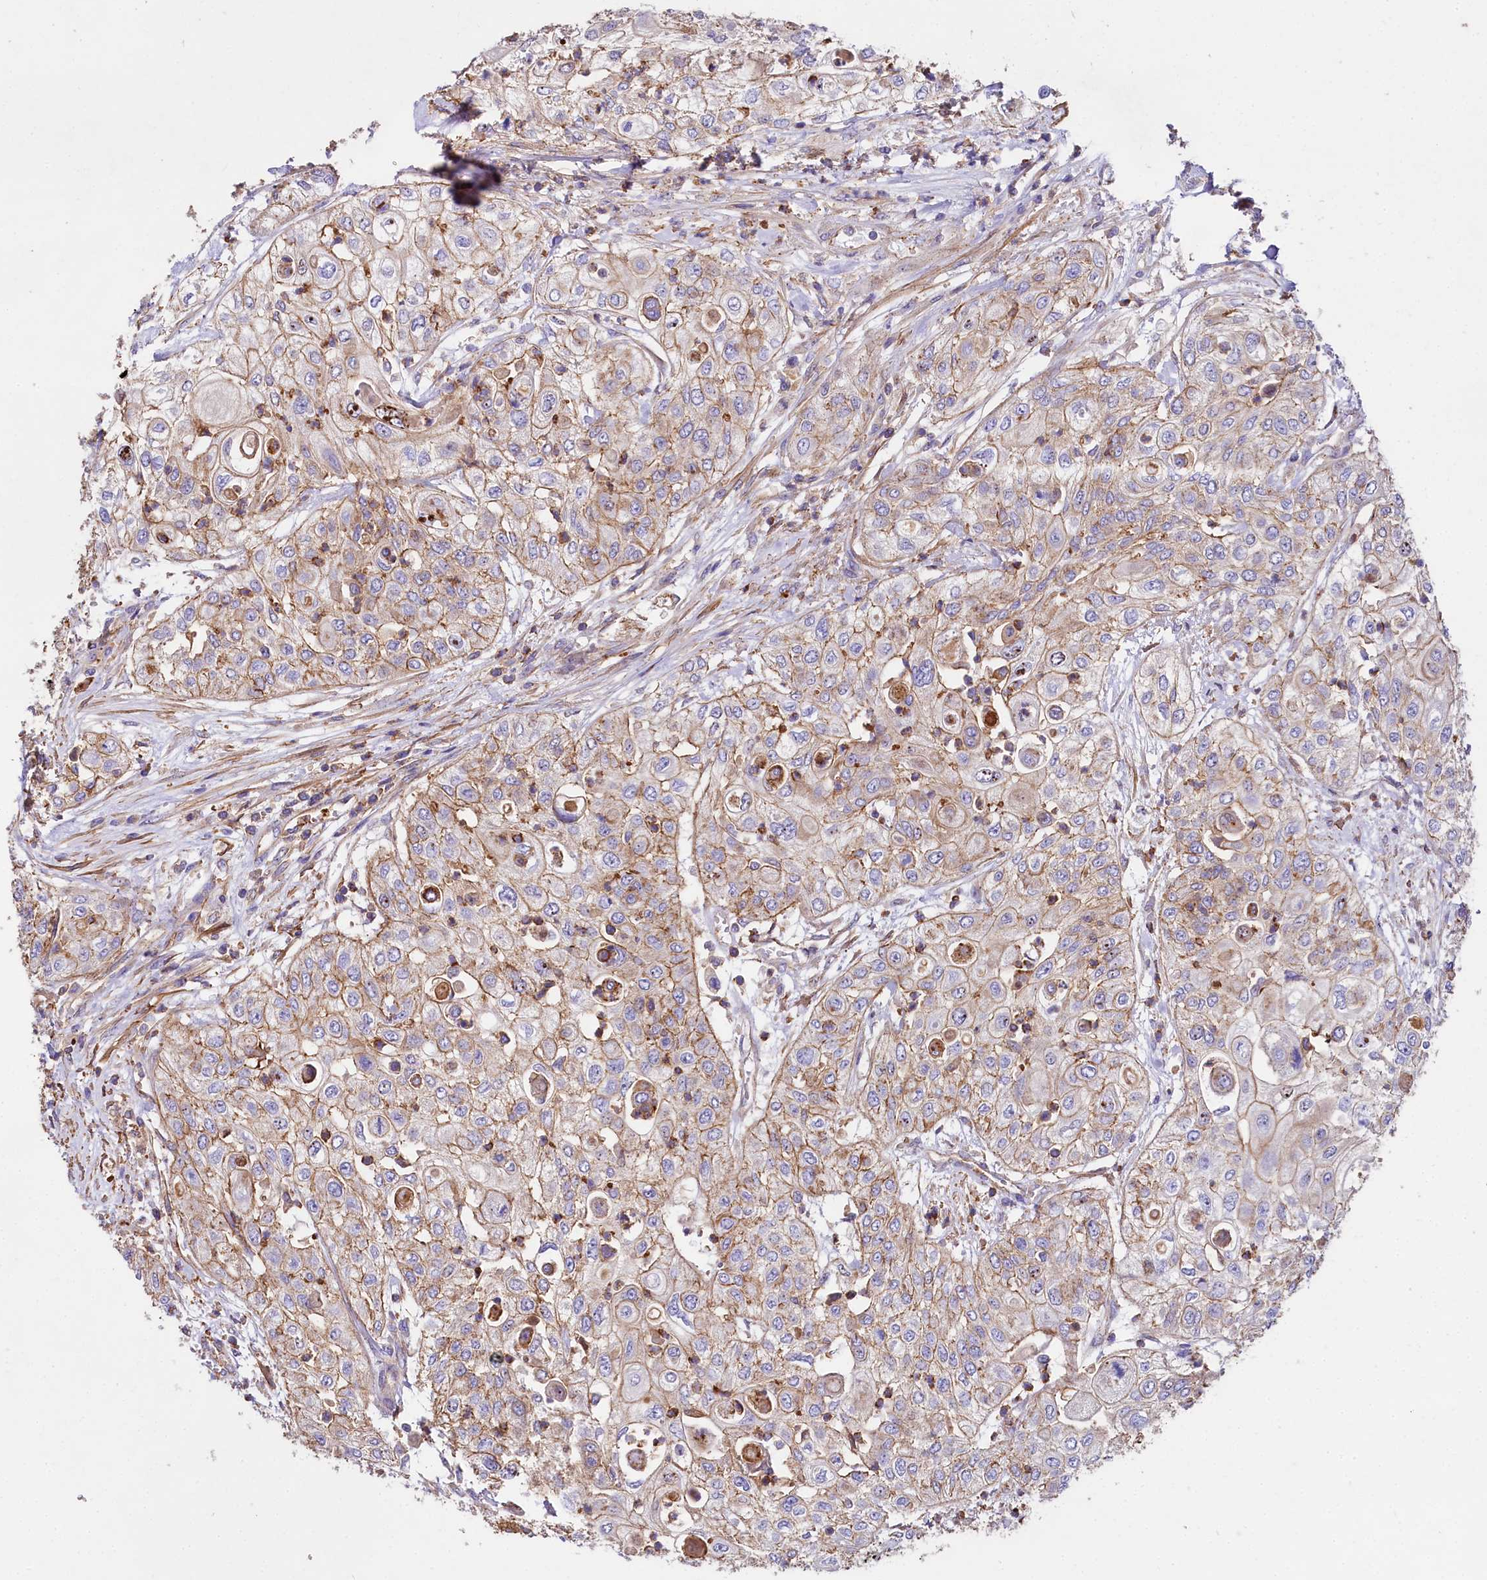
{"staining": {"intensity": "moderate", "quantity": ">75%", "location": "cytoplasmic/membranous"}, "tissue": "urothelial cancer", "cell_type": "Tumor cells", "image_type": "cancer", "snomed": [{"axis": "morphology", "description": "Urothelial carcinoma, High grade"}, {"axis": "topography", "description": "Urinary bladder"}], "caption": "IHC of urothelial cancer shows medium levels of moderate cytoplasmic/membranous positivity in approximately >75% of tumor cells.", "gene": "FCHSD2", "patient": {"sex": "female", "age": 79}}